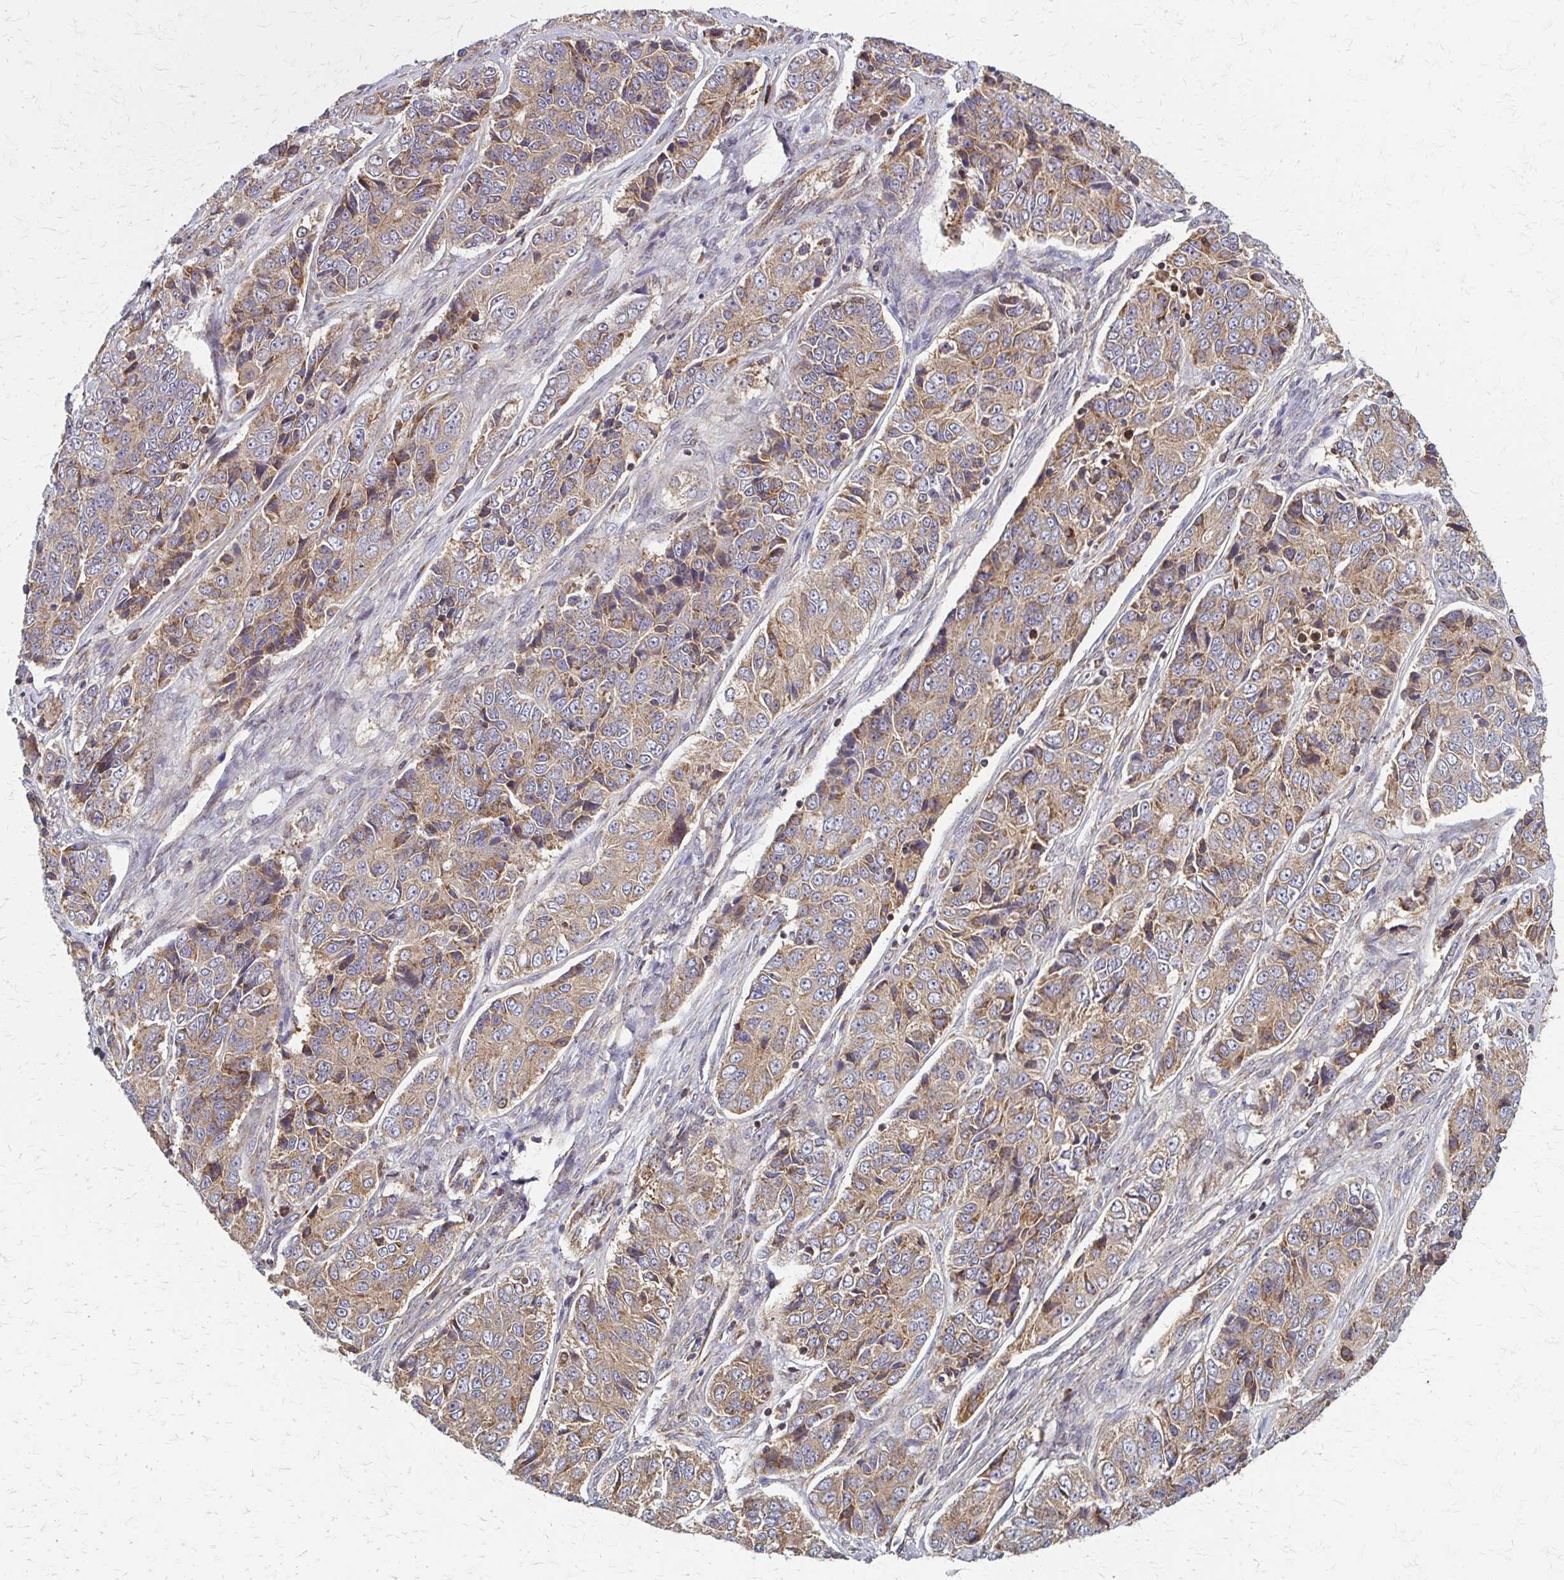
{"staining": {"intensity": "moderate", "quantity": ">75%", "location": "cytoplasmic/membranous"}, "tissue": "ovarian cancer", "cell_type": "Tumor cells", "image_type": "cancer", "snomed": [{"axis": "morphology", "description": "Carcinoma, endometroid"}, {"axis": "topography", "description": "Ovary"}], "caption": "This photomicrograph demonstrates ovarian endometroid carcinoma stained with immunohistochemistry to label a protein in brown. The cytoplasmic/membranous of tumor cells show moderate positivity for the protein. Nuclei are counter-stained blue.", "gene": "EEF2", "patient": {"sex": "female", "age": 51}}